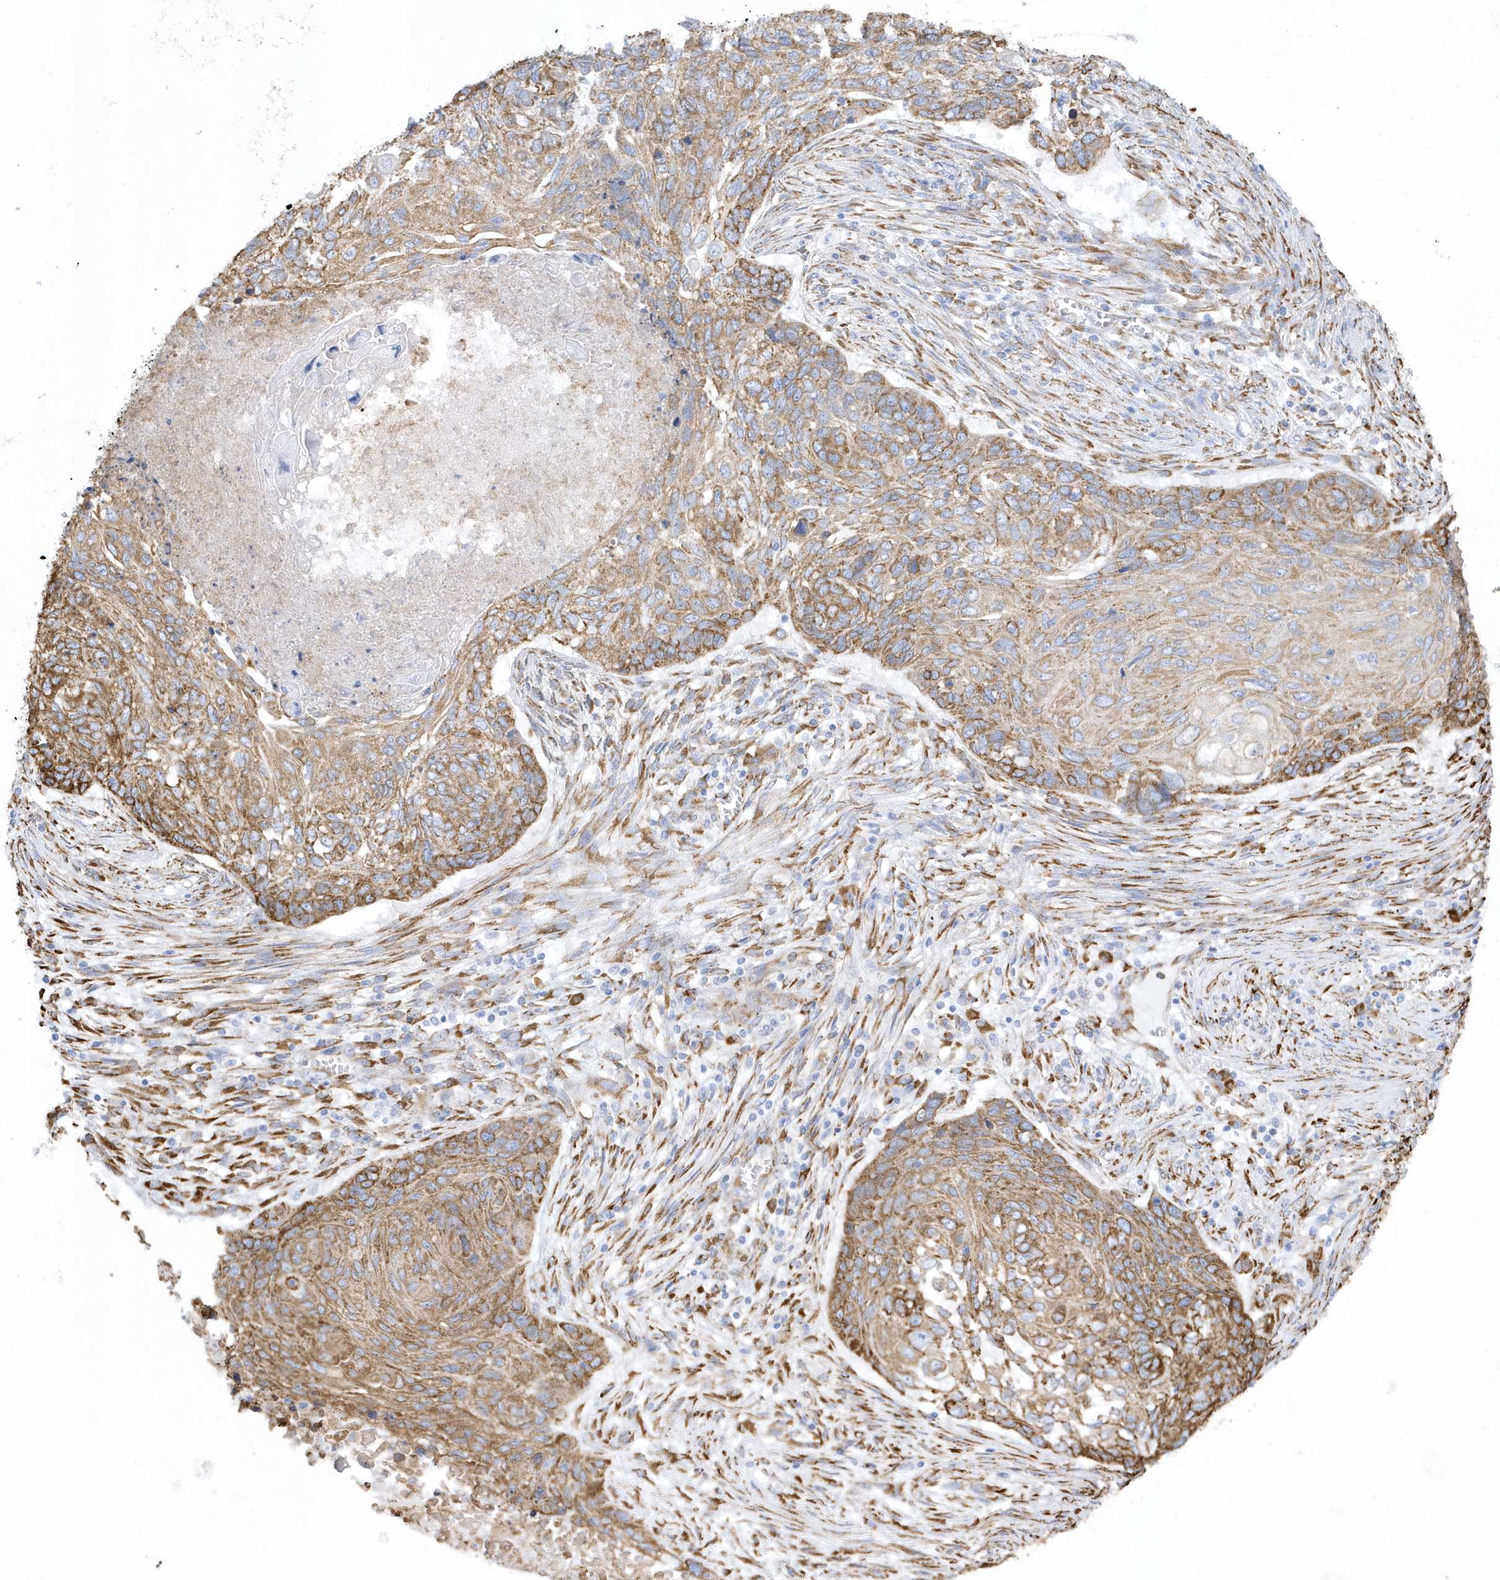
{"staining": {"intensity": "moderate", "quantity": ">75%", "location": "cytoplasmic/membranous"}, "tissue": "lung cancer", "cell_type": "Tumor cells", "image_type": "cancer", "snomed": [{"axis": "morphology", "description": "Squamous cell carcinoma, NOS"}, {"axis": "topography", "description": "Lung"}], "caption": "IHC micrograph of neoplastic tissue: human squamous cell carcinoma (lung) stained using immunohistochemistry reveals medium levels of moderate protein expression localized specifically in the cytoplasmic/membranous of tumor cells, appearing as a cytoplasmic/membranous brown color.", "gene": "DCAF1", "patient": {"sex": "female", "age": 63}}